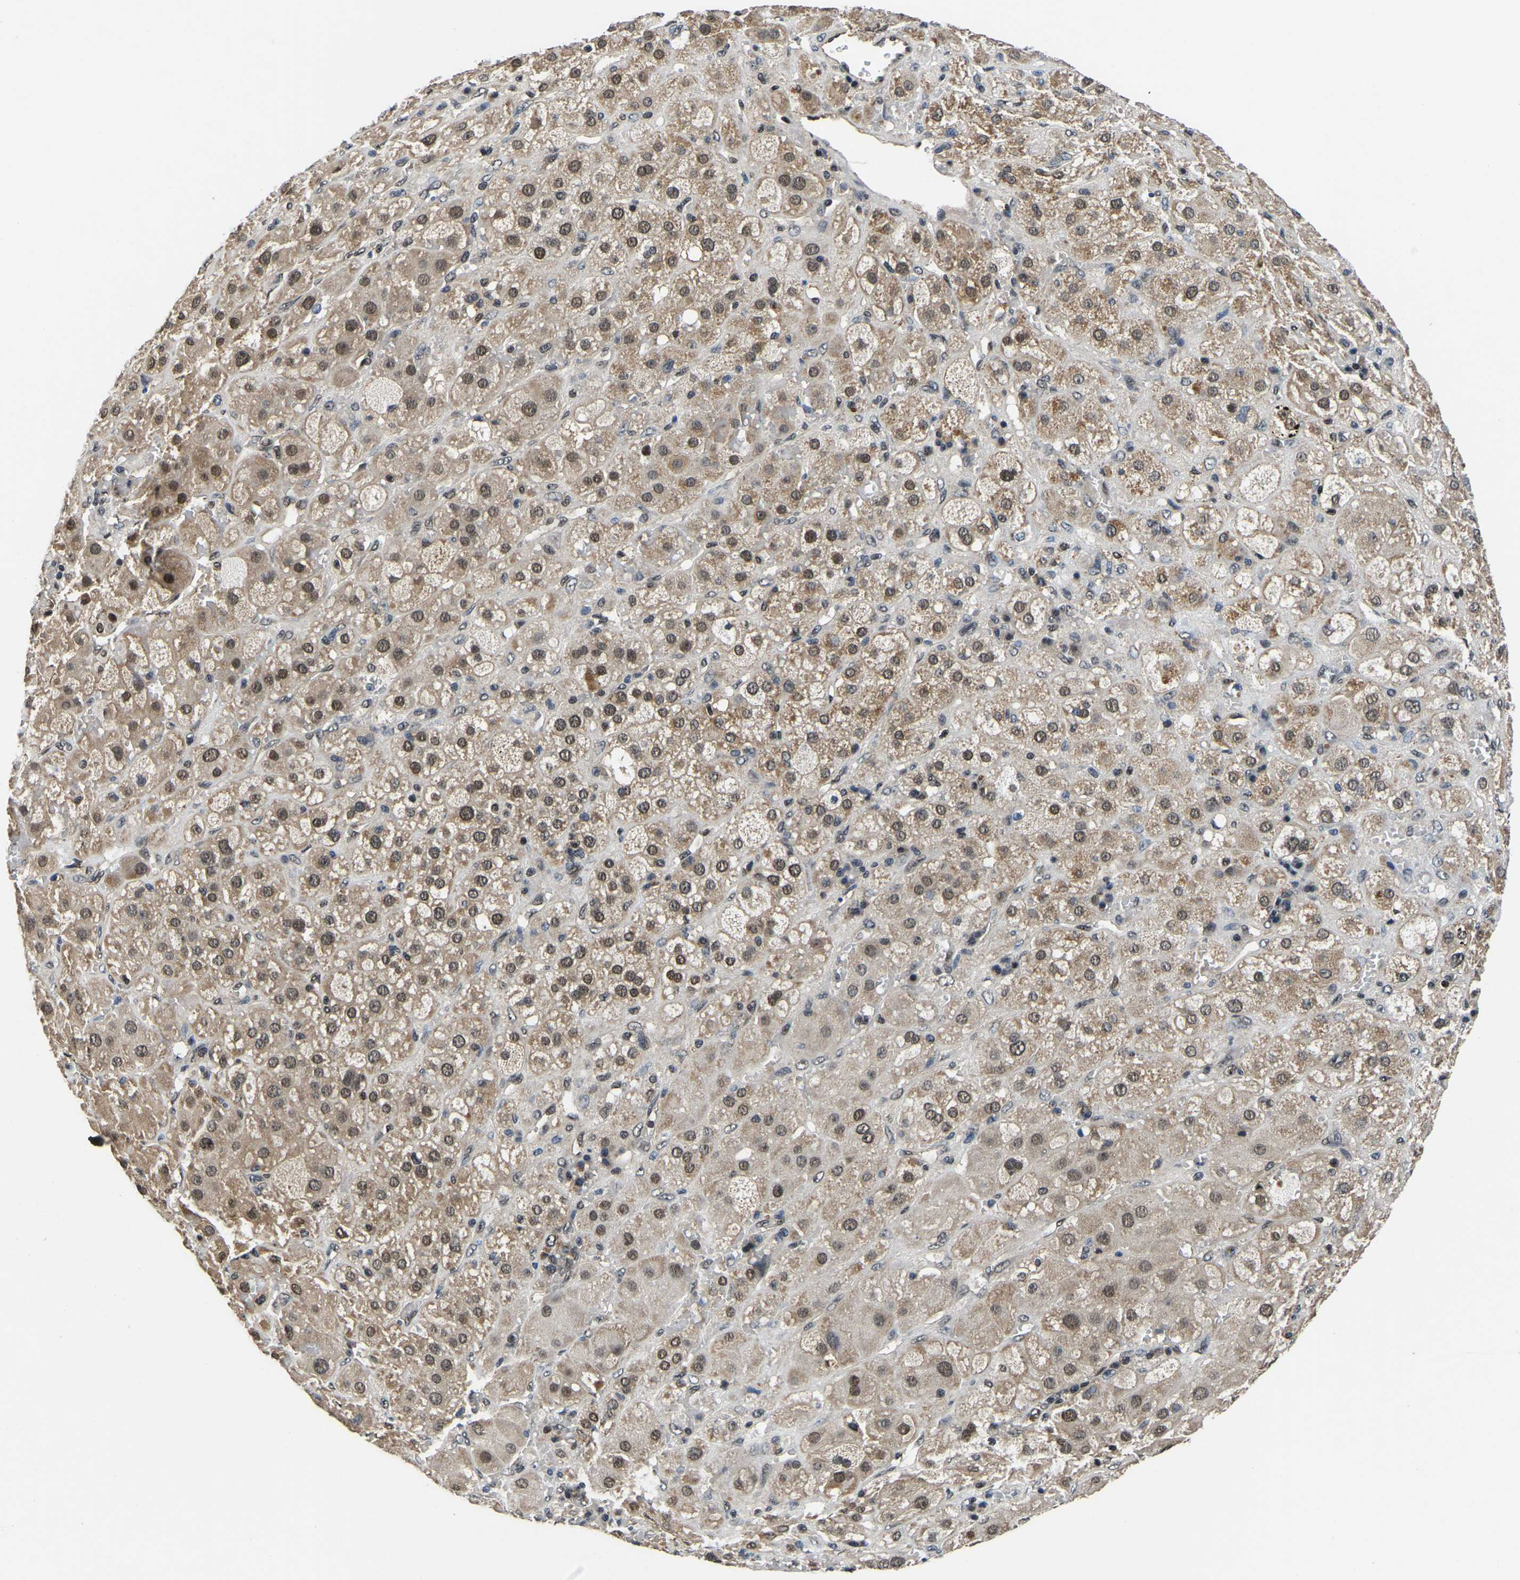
{"staining": {"intensity": "moderate", "quantity": ">75%", "location": "cytoplasmic/membranous,nuclear"}, "tissue": "adrenal gland", "cell_type": "Glandular cells", "image_type": "normal", "snomed": [{"axis": "morphology", "description": "Normal tissue, NOS"}, {"axis": "topography", "description": "Adrenal gland"}], "caption": "Adrenal gland stained for a protein displays moderate cytoplasmic/membranous,nuclear positivity in glandular cells. Nuclei are stained in blue.", "gene": "DFFA", "patient": {"sex": "female", "age": 47}}